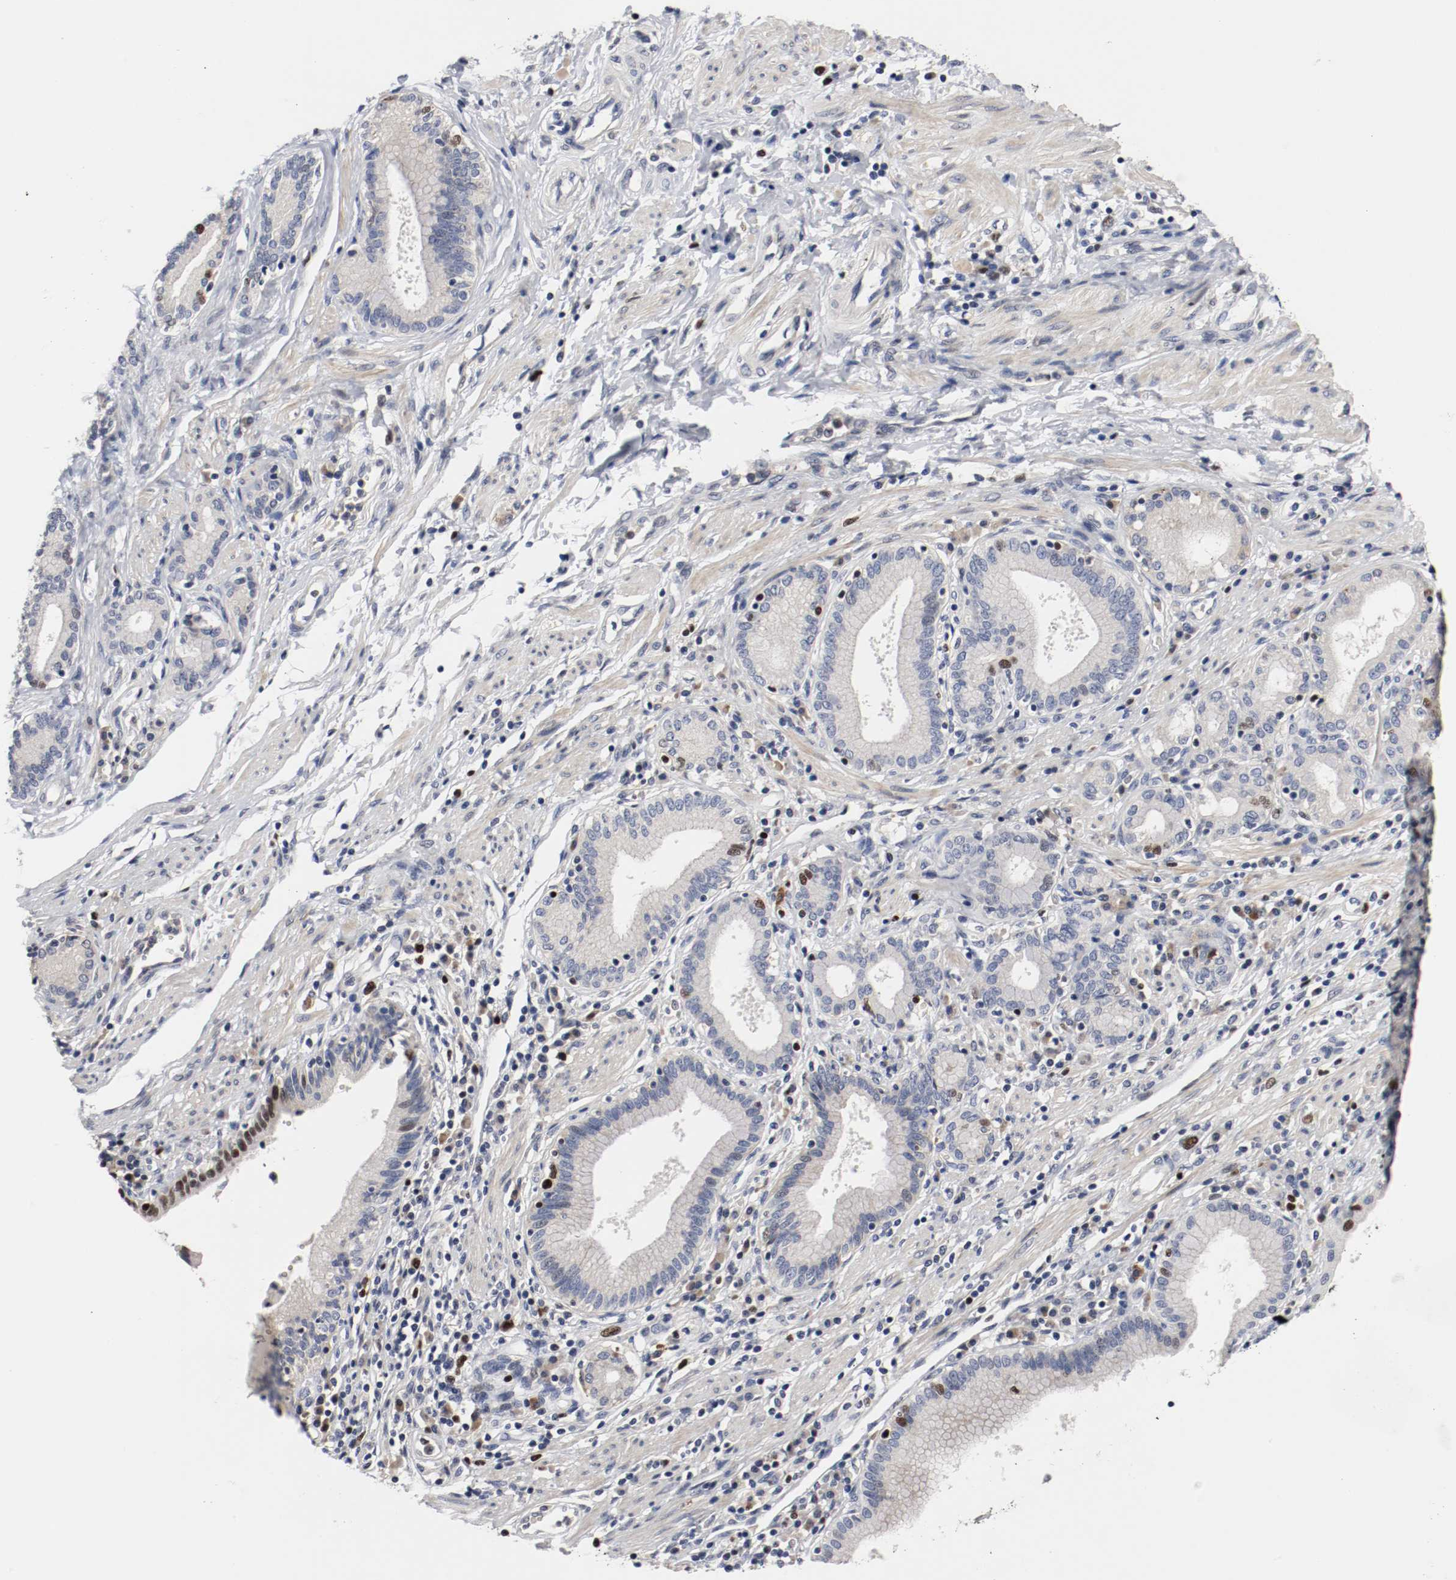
{"staining": {"intensity": "moderate", "quantity": "25%-75%", "location": "nuclear"}, "tissue": "pancreatic cancer", "cell_type": "Tumor cells", "image_type": "cancer", "snomed": [{"axis": "morphology", "description": "Adenocarcinoma, NOS"}, {"axis": "topography", "description": "Pancreas"}], "caption": "This is a histology image of immunohistochemistry (IHC) staining of pancreatic cancer (adenocarcinoma), which shows moderate positivity in the nuclear of tumor cells.", "gene": "MCM6", "patient": {"sex": "female", "age": 48}}